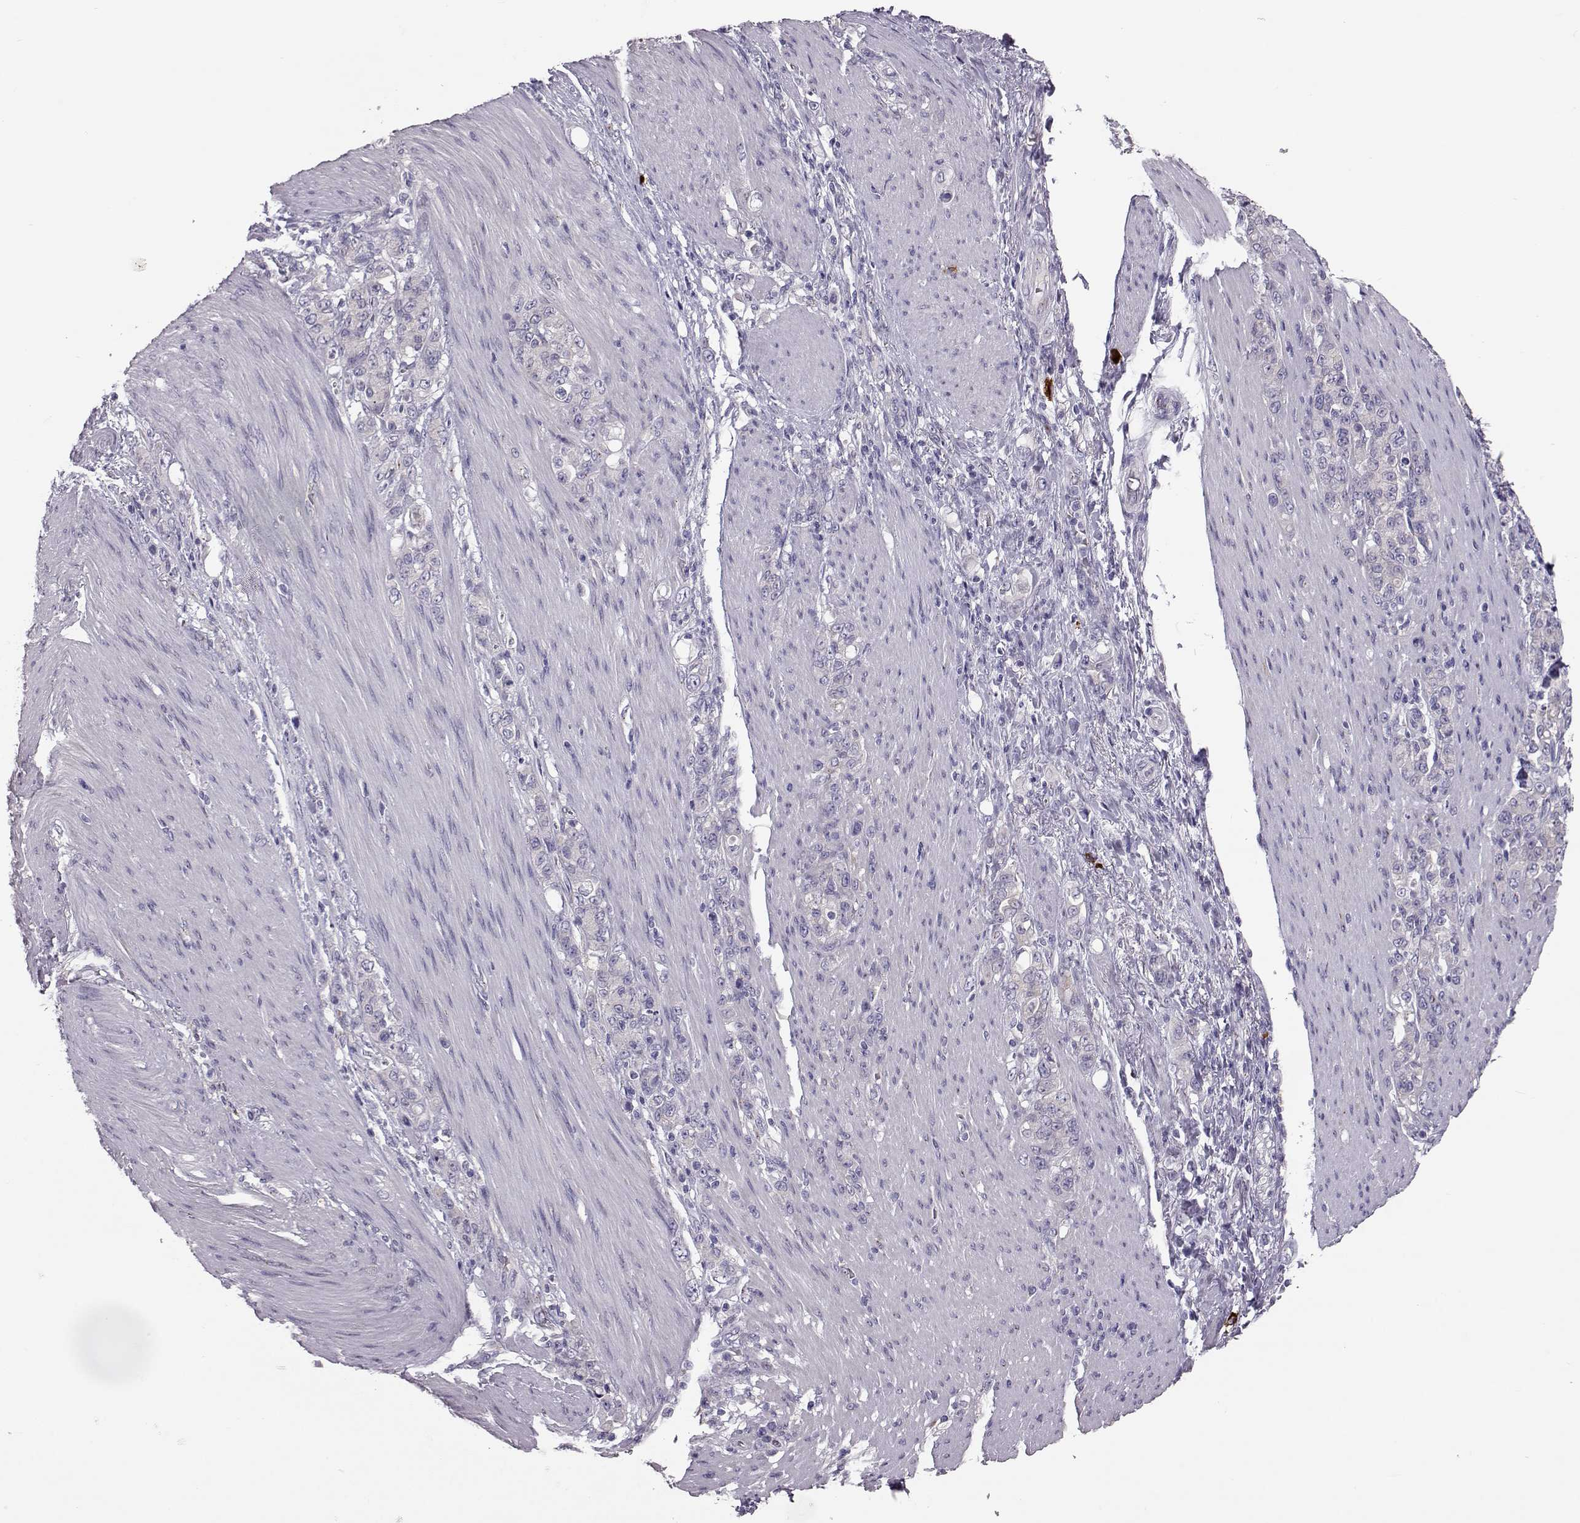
{"staining": {"intensity": "negative", "quantity": "none", "location": "none"}, "tissue": "stomach cancer", "cell_type": "Tumor cells", "image_type": "cancer", "snomed": [{"axis": "morphology", "description": "Adenocarcinoma, NOS"}, {"axis": "topography", "description": "Stomach"}], "caption": "IHC of stomach cancer (adenocarcinoma) reveals no staining in tumor cells. (Brightfield microscopy of DAB immunohistochemistry (IHC) at high magnification).", "gene": "ADGRG5", "patient": {"sex": "female", "age": 79}}